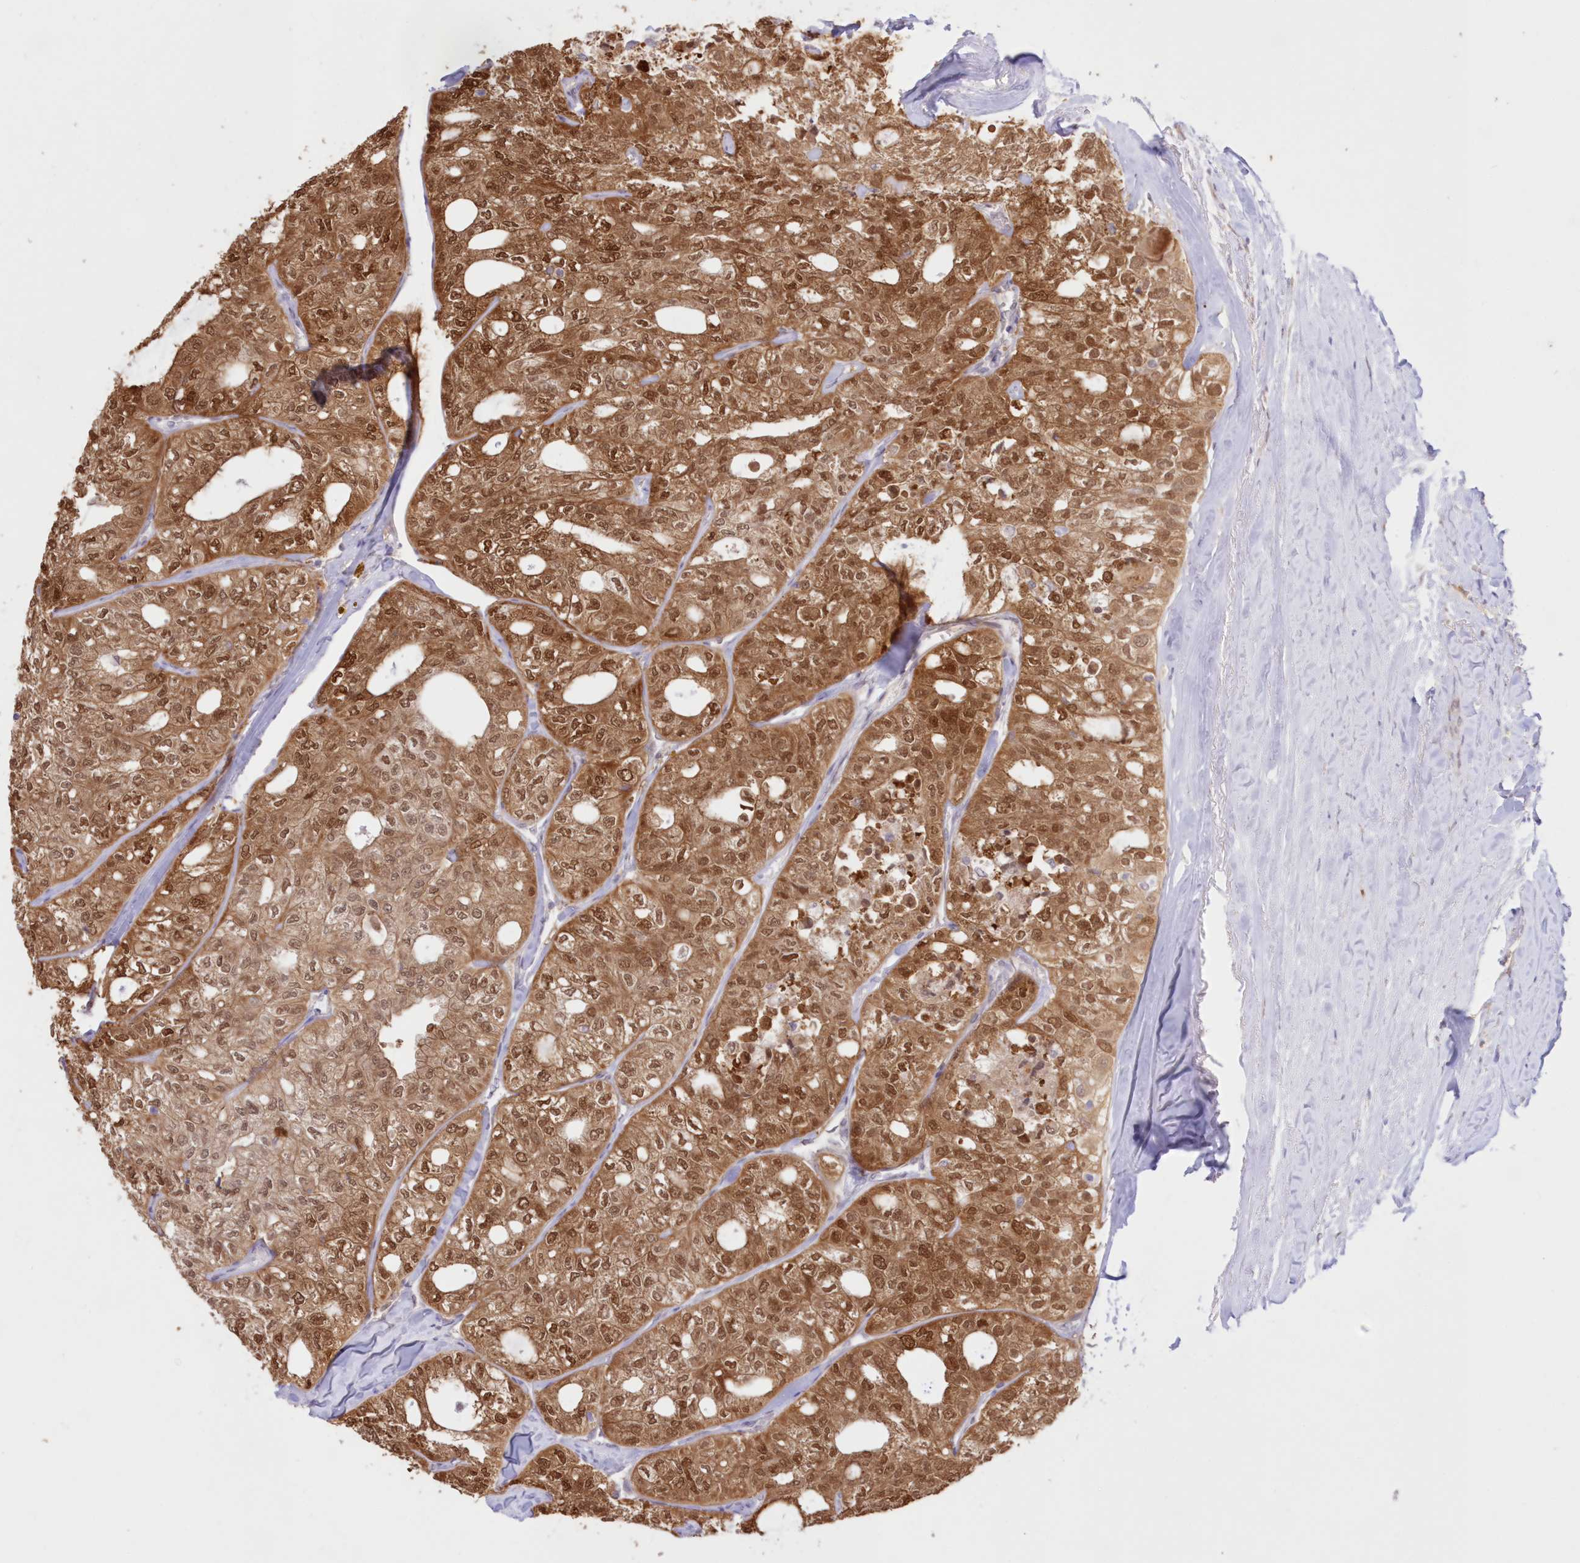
{"staining": {"intensity": "strong", "quantity": ">75%", "location": "cytoplasmic/membranous,nuclear"}, "tissue": "thyroid cancer", "cell_type": "Tumor cells", "image_type": "cancer", "snomed": [{"axis": "morphology", "description": "Follicular adenoma carcinoma, NOS"}, {"axis": "topography", "description": "Thyroid gland"}], "caption": "There is high levels of strong cytoplasmic/membranous and nuclear expression in tumor cells of thyroid follicular adenoma carcinoma, as demonstrated by immunohistochemical staining (brown color).", "gene": "RNPEP", "patient": {"sex": "male", "age": 75}}